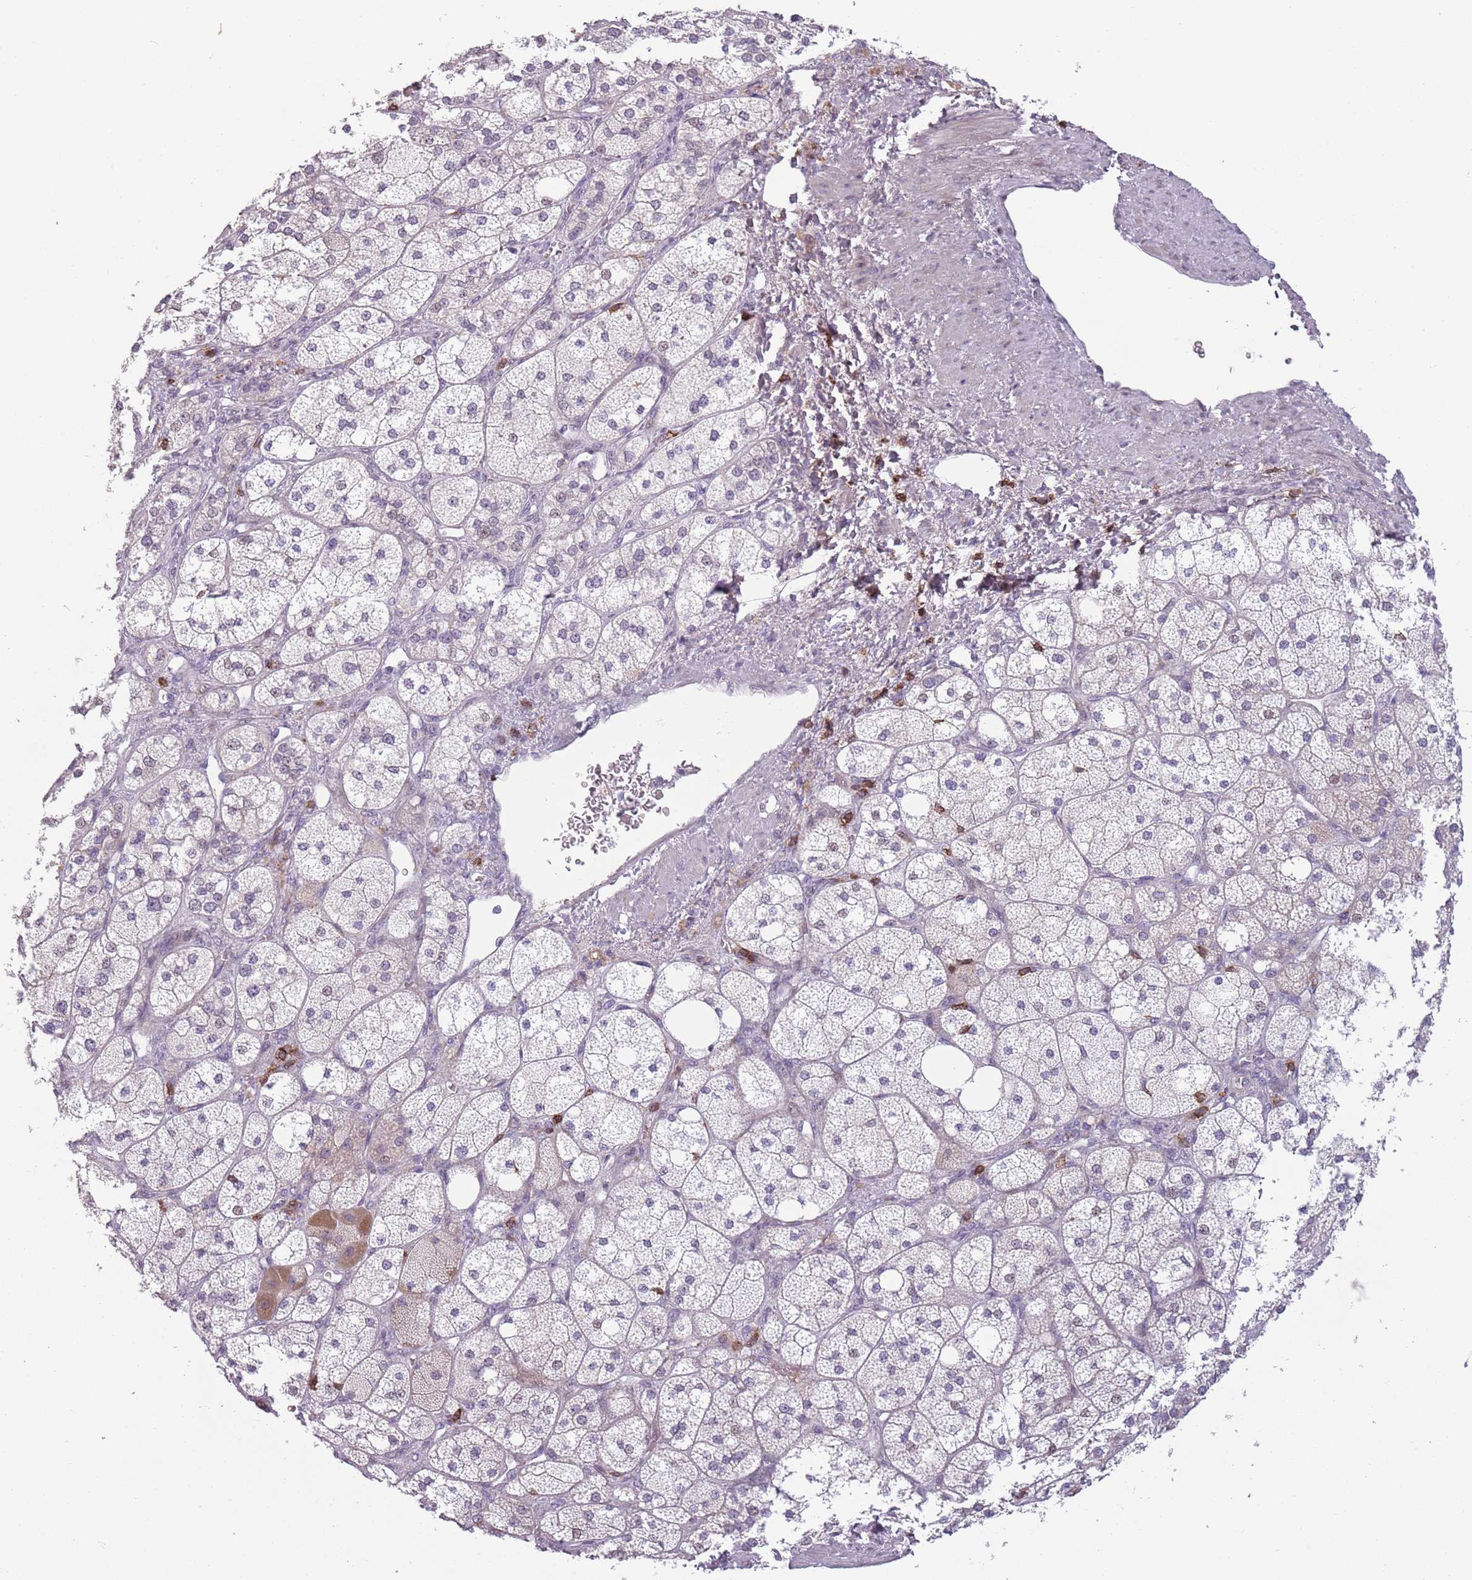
{"staining": {"intensity": "weak", "quantity": "<25%", "location": "cytoplasmic/membranous"}, "tissue": "adrenal gland", "cell_type": "Glandular cells", "image_type": "normal", "snomed": [{"axis": "morphology", "description": "Normal tissue, NOS"}, {"axis": "topography", "description": "Adrenal gland"}], "caption": "This is an immunohistochemistry (IHC) image of normal human adrenal gland. There is no positivity in glandular cells.", "gene": "ZNF583", "patient": {"sex": "male", "age": 61}}